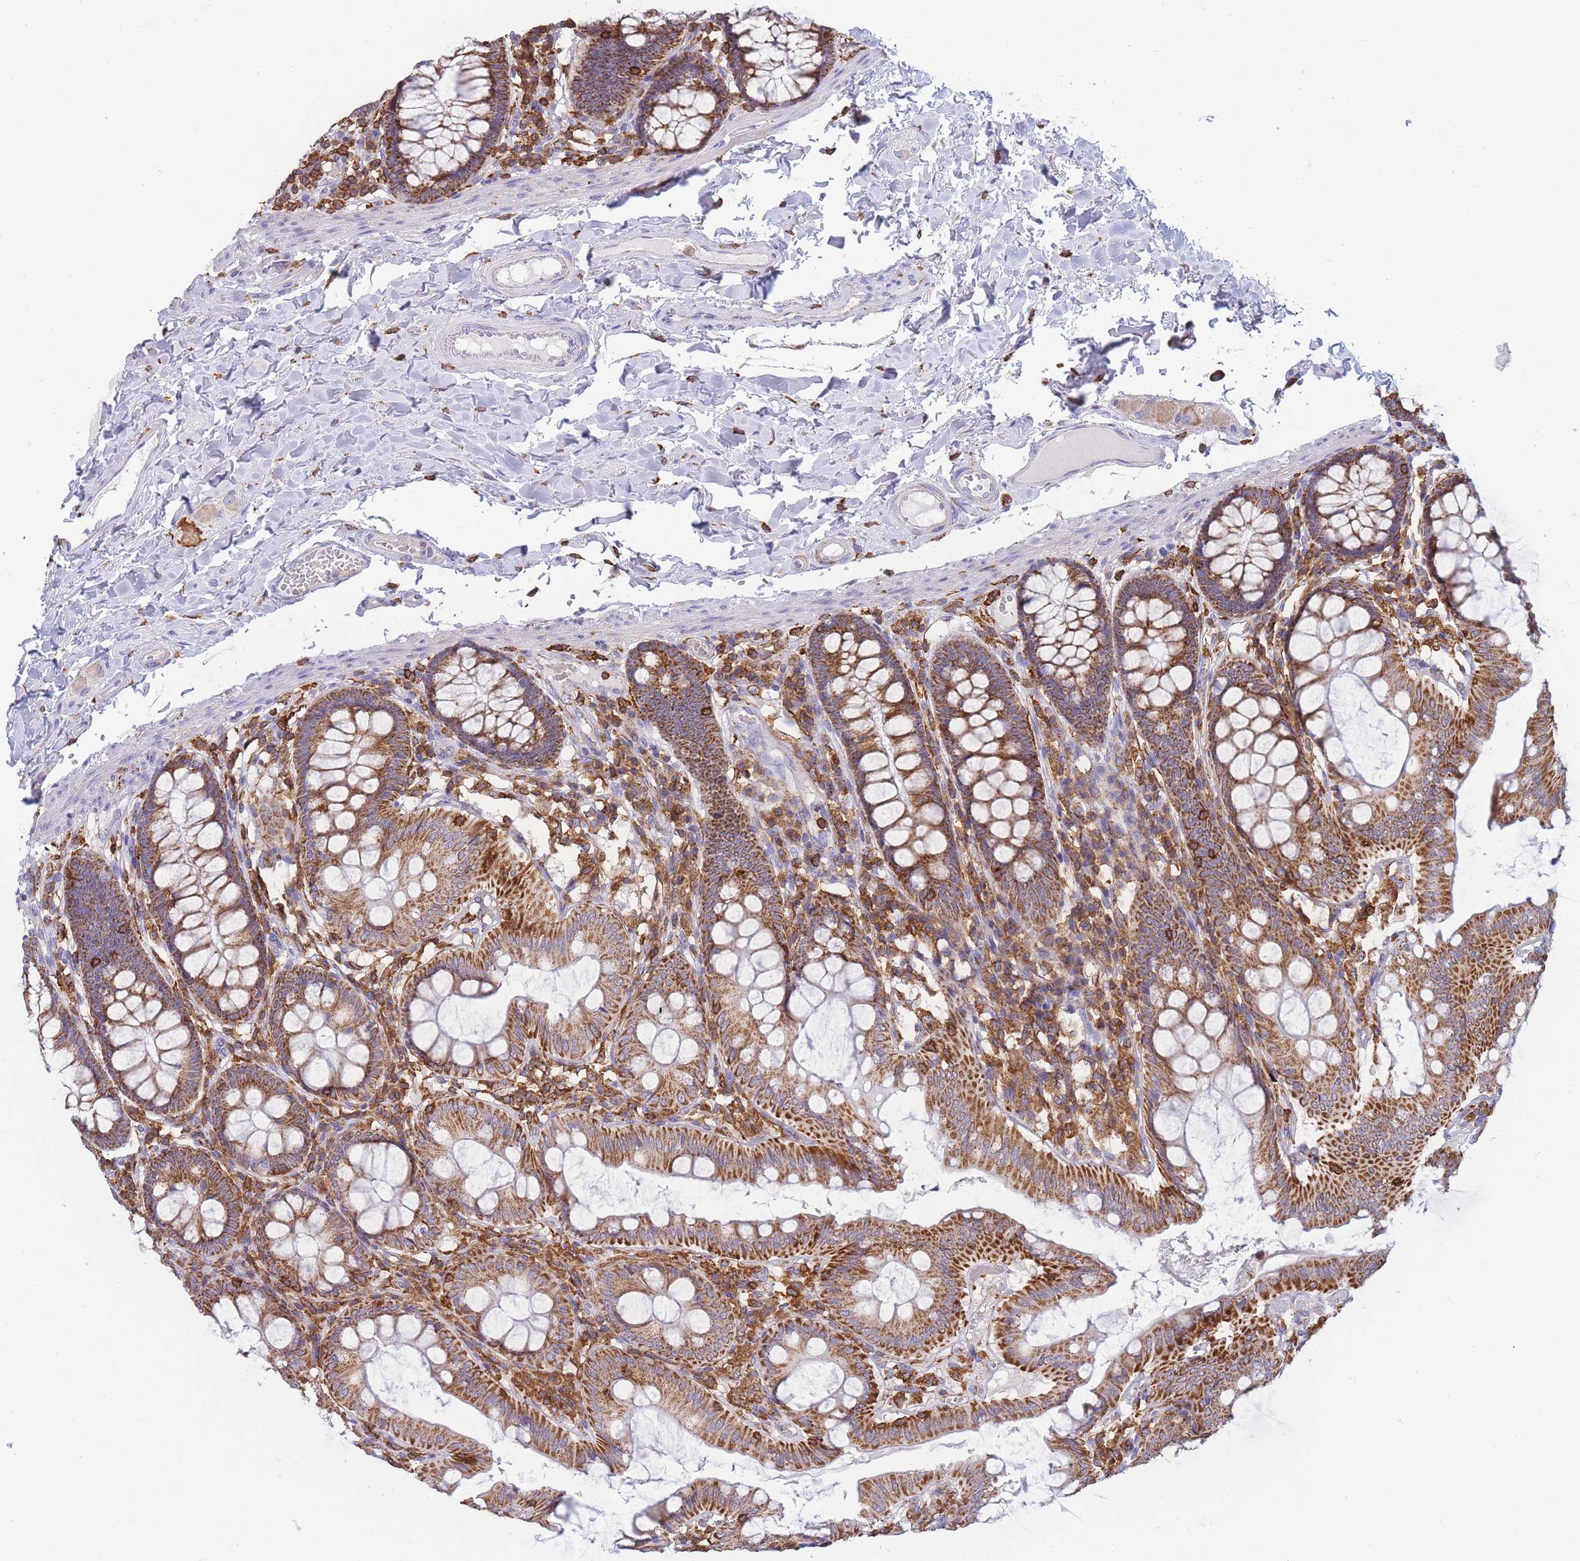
{"staining": {"intensity": "negative", "quantity": "none", "location": "none"}, "tissue": "colon", "cell_type": "Endothelial cells", "image_type": "normal", "snomed": [{"axis": "morphology", "description": "Normal tissue, NOS"}, {"axis": "topography", "description": "Colon"}], "caption": "This is a micrograph of IHC staining of normal colon, which shows no expression in endothelial cells.", "gene": "MRPL54", "patient": {"sex": "male", "age": 84}}